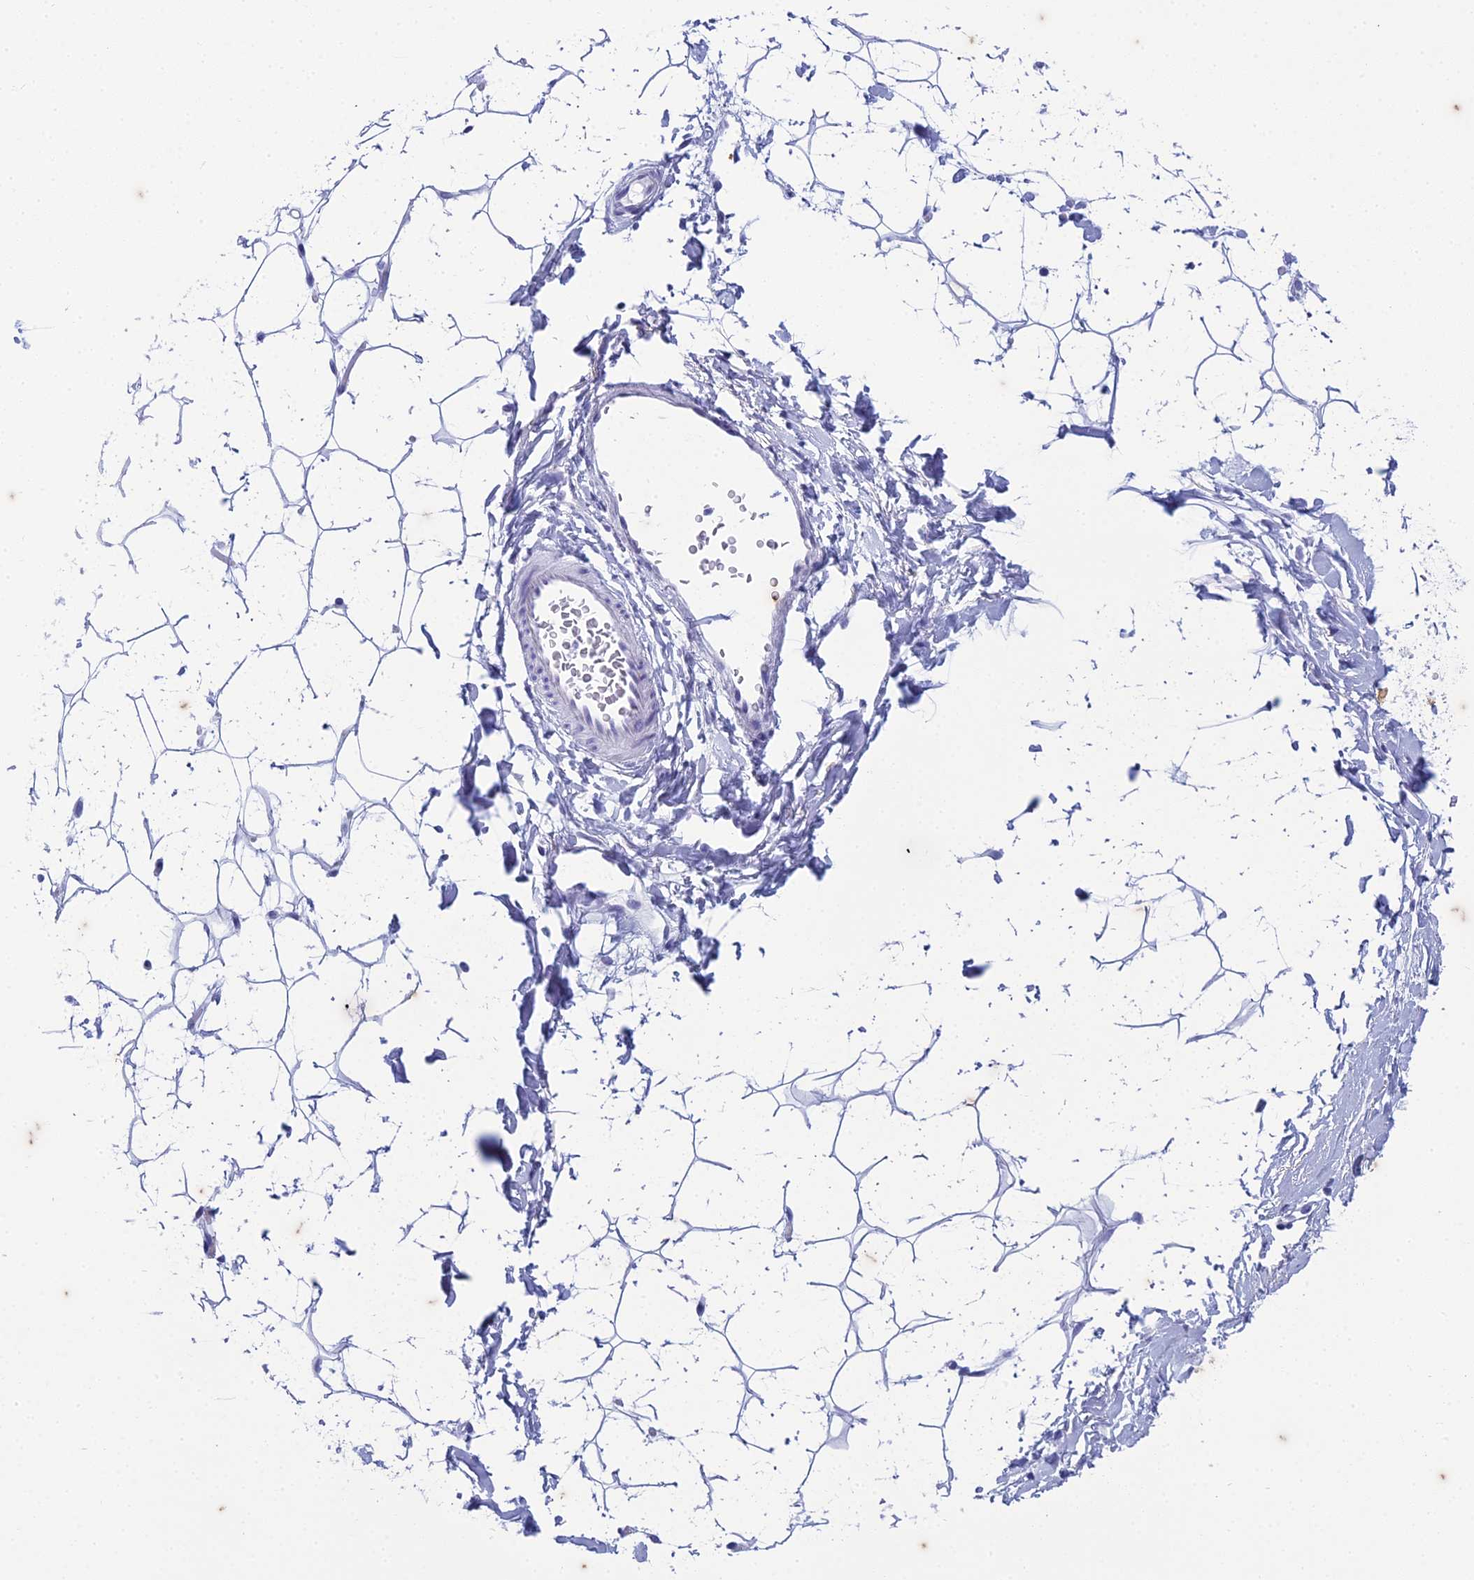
{"staining": {"intensity": "negative", "quantity": "none", "location": "none"}, "tissue": "adipose tissue", "cell_type": "Adipocytes", "image_type": "normal", "snomed": [{"axis": "morphology", "description": "Normal tissue, NOS"}, {"axis": "topography", "description": "Breast"}], "caption": "Adipocytes show no significant protein positivity in benign adipose tissue. Brightfield microscopy of immunohistochemistry stained with DAB (3,3'-diaminobenzidine) (brown) and hematoxylin (blue), captured at high magnification.", "gene": "HMGB4", "patient": {"sex": "female", "age": 26}}